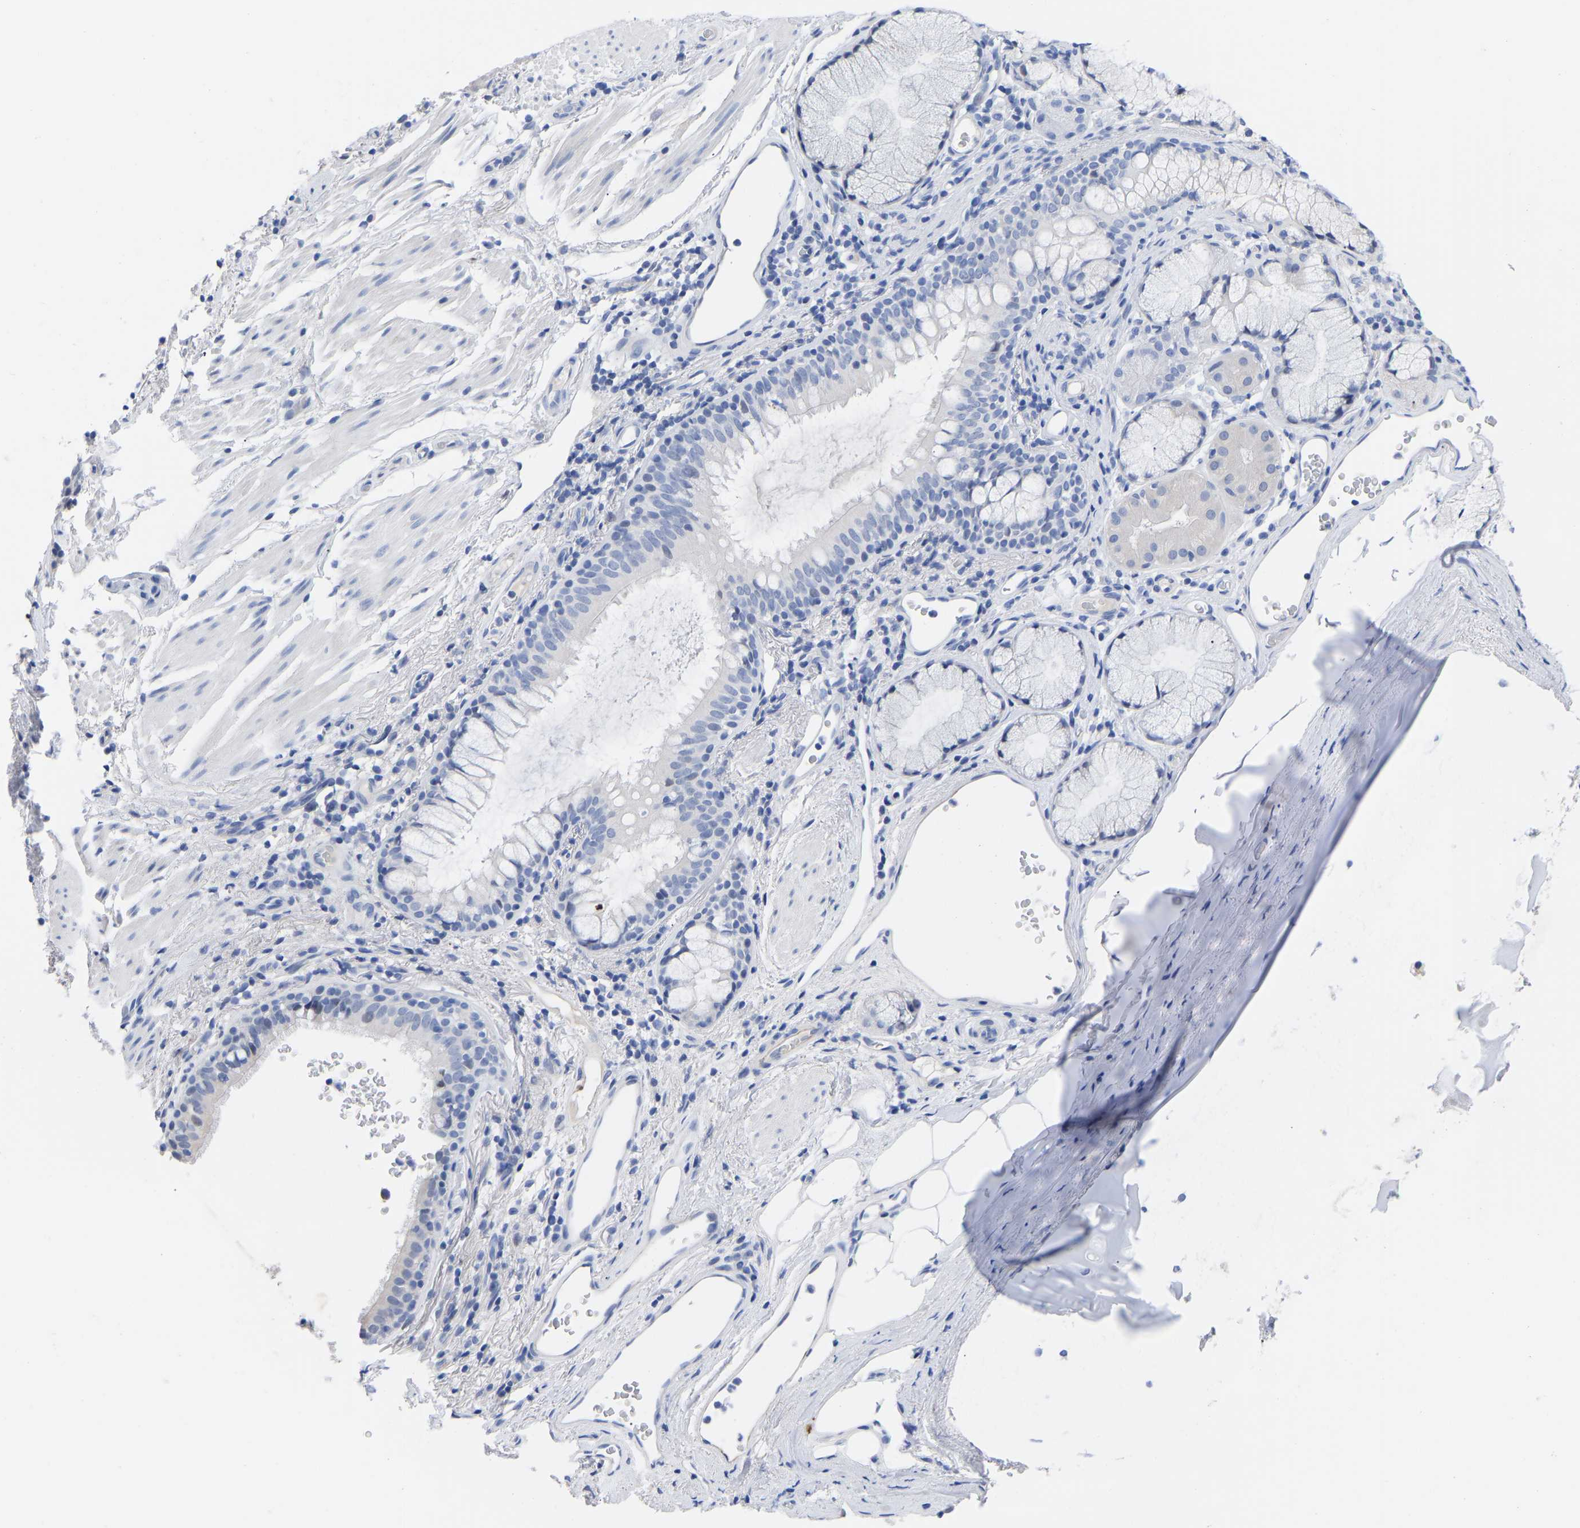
{"staining": {"intensity": "negative", "quantity": "none", "location": "none"}, "tissue": "bronchus", "cell_type": "Respiratory epithelial cells", "image_type": "normal", "snomed": [{"axis": "morphology", "description": "Normal tissue, NOS"}, {"axis": "morphology", "description": "Inflammation, NOS"}, {"axis": "topography", "description": "Cartilage tissue"}, {"axis": "topography", "description": "Bronchus"}], "caption": "Immunohistochemistry of unremarkable human bronchus shows no staining in respiratory epithelial cells.", "gene": "GPA33", "patient": {"sex": "male", "age": 77}}